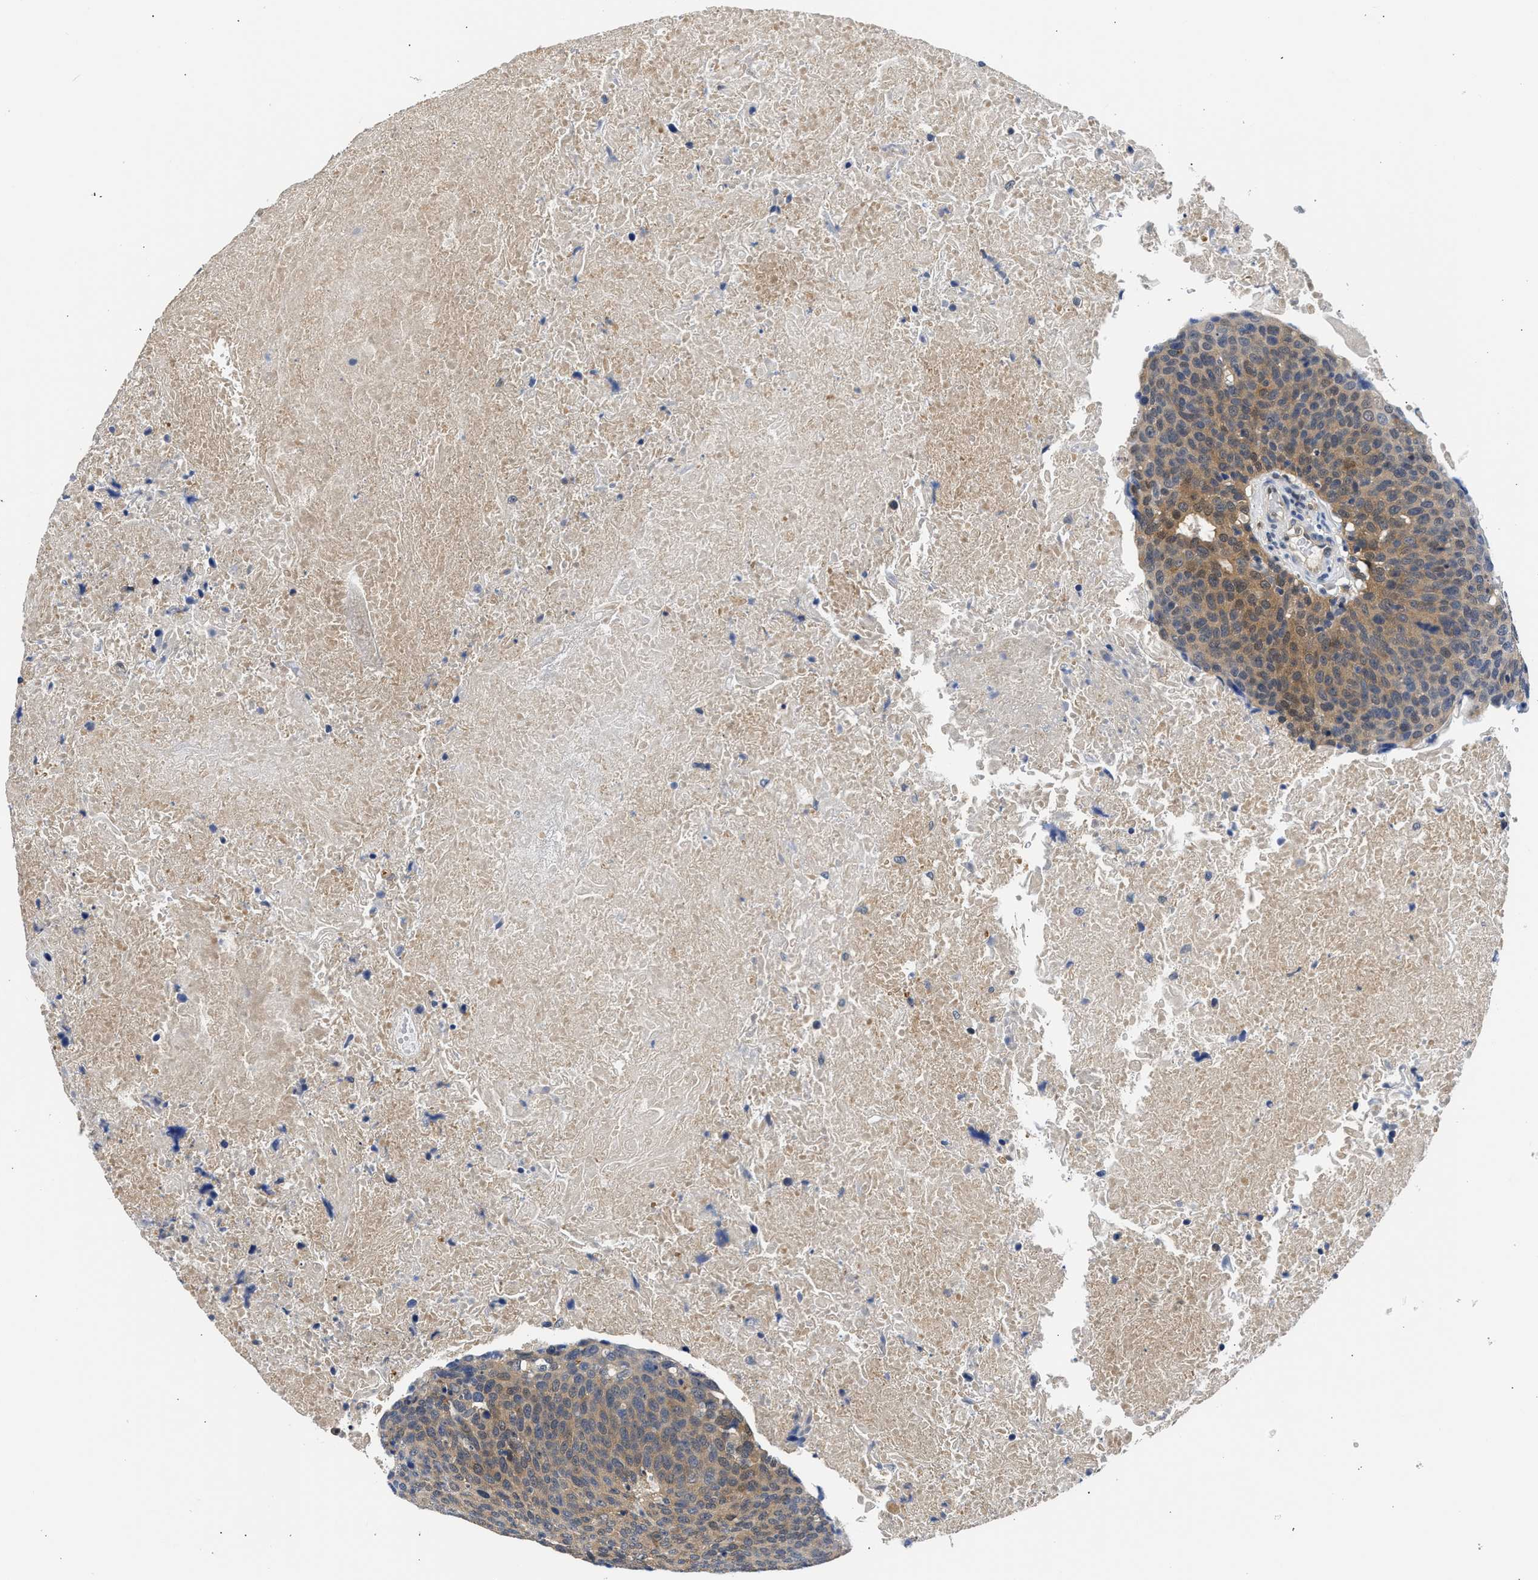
{"staining": {"intensity": "moderate", "quantity": ">75%", "location": "cytoplasmic/membranous"}, "tissue": "head and neck cancer", "cell_type": "Tumor cells", "image_type": "cancer", "snomed": [{"axis": "morphology", "description": "Squamous cell carcinoma, NOS"}, {"axis": "morphology", "description": "Squamous cell carcinoma, metastatic, NOS"}, {"axis": "topography", "description": "Lymph node"}, {"axis": "topography", "description": "Head-Neck"}], "caption": "The histopathology image reveals staining of head and neck squamous cell carcinoma, revealing moderate cytoplasmic/membranous protein expression (brown color) within tumor cells. Immunohistochemistry stains the protein in brown and the nuclei are stained blue.", "gene": "XPO5", "patient": {"sex": "male", "age": 62}}